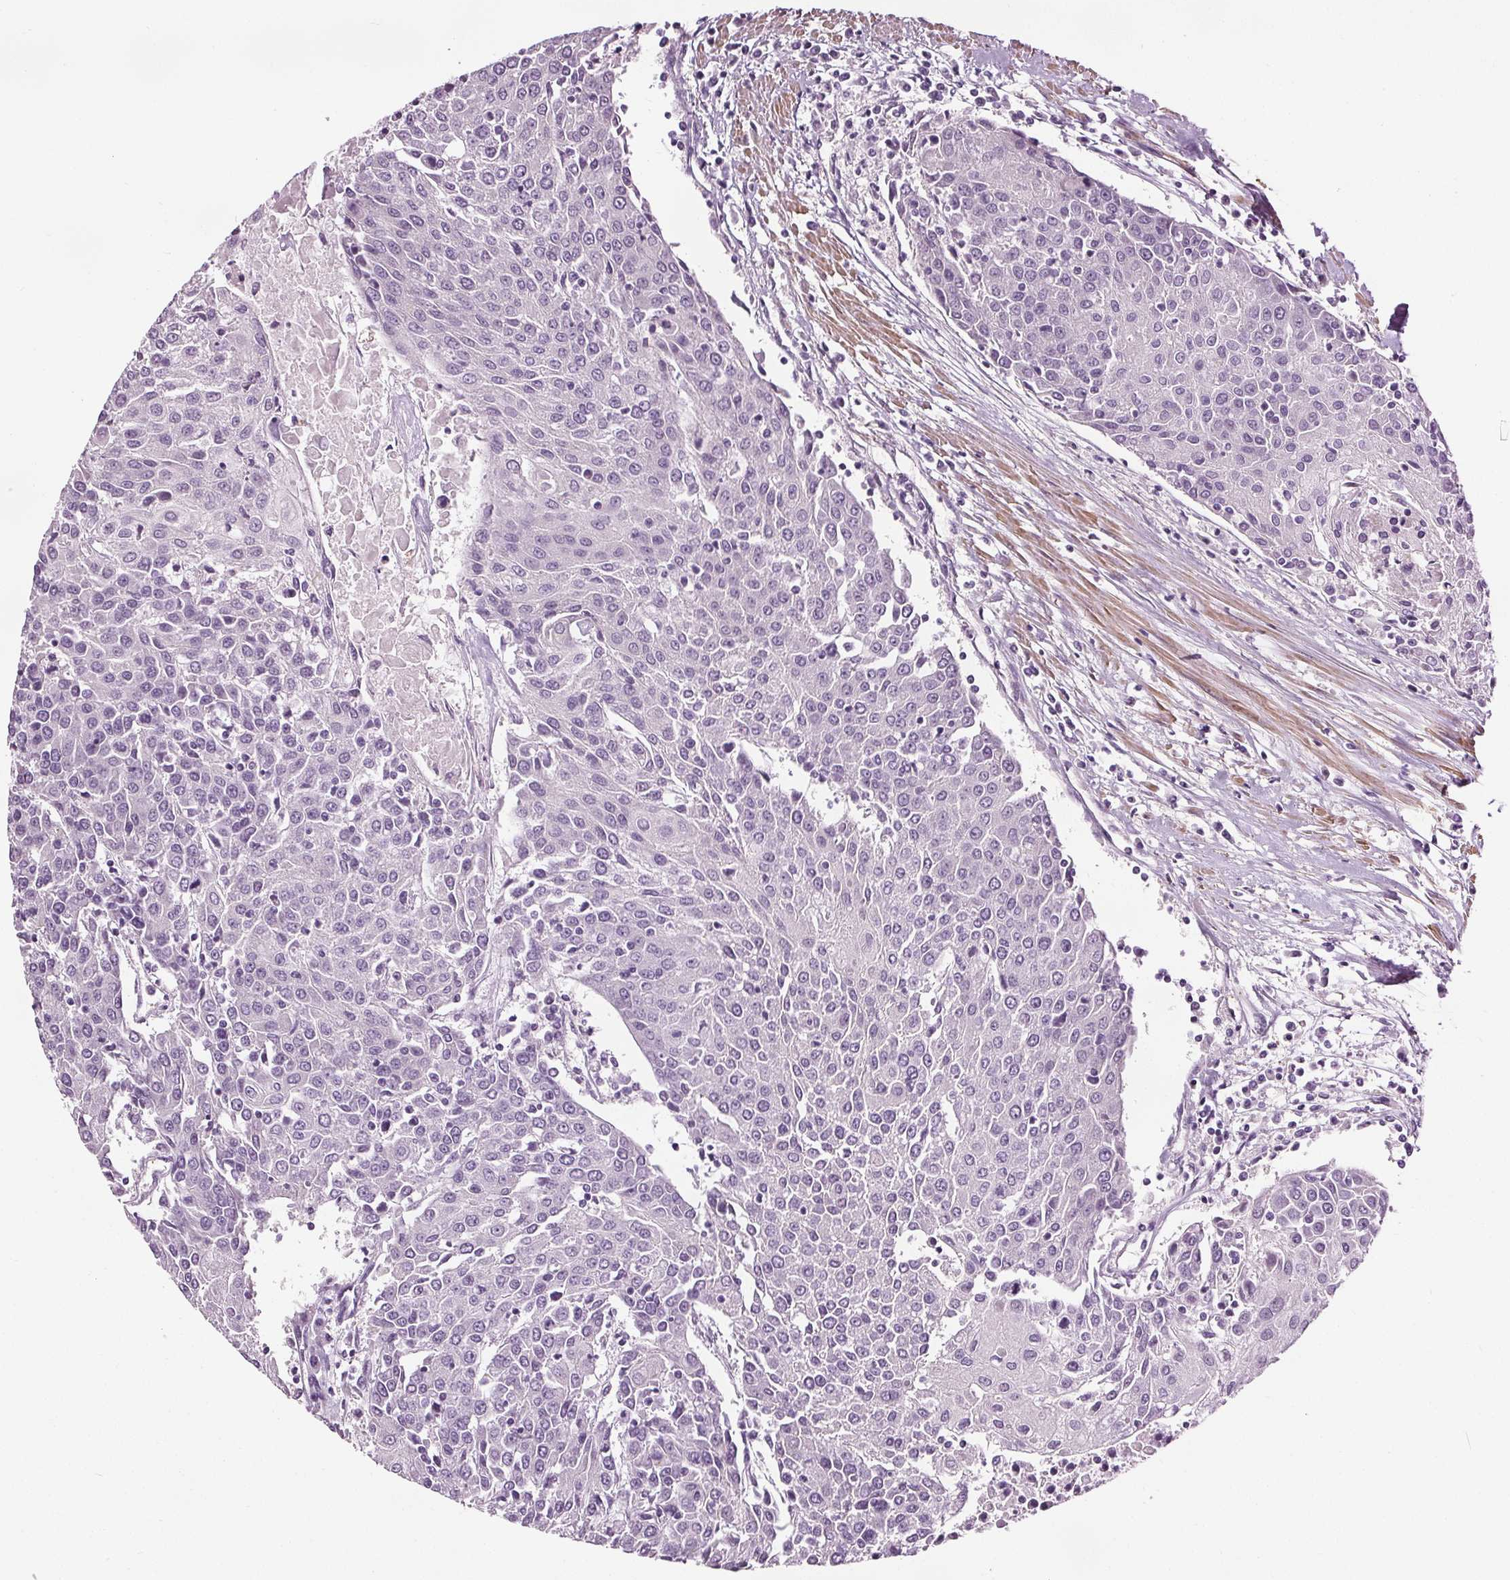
{"staining": {"intensity": "negative", "quantity": "none", "location": "none"}, "tissue": "urothelial cancer", "cell_type": "Tumor cells", "image_type": "cancer", "snomed": [{"axis": "morphology", "description": "Urothelial carcinoma, High grade"}, {"axis": "topography", "description": "Urinary bladder"}], "caption": "This is a micrograph of immunohistochemistry (IHC) staining of high-grade urothelial carcinoma, which shows no expression in tumor cells.", "gene": "RASA1", "patient": {"sex": "female", "age": 85}}